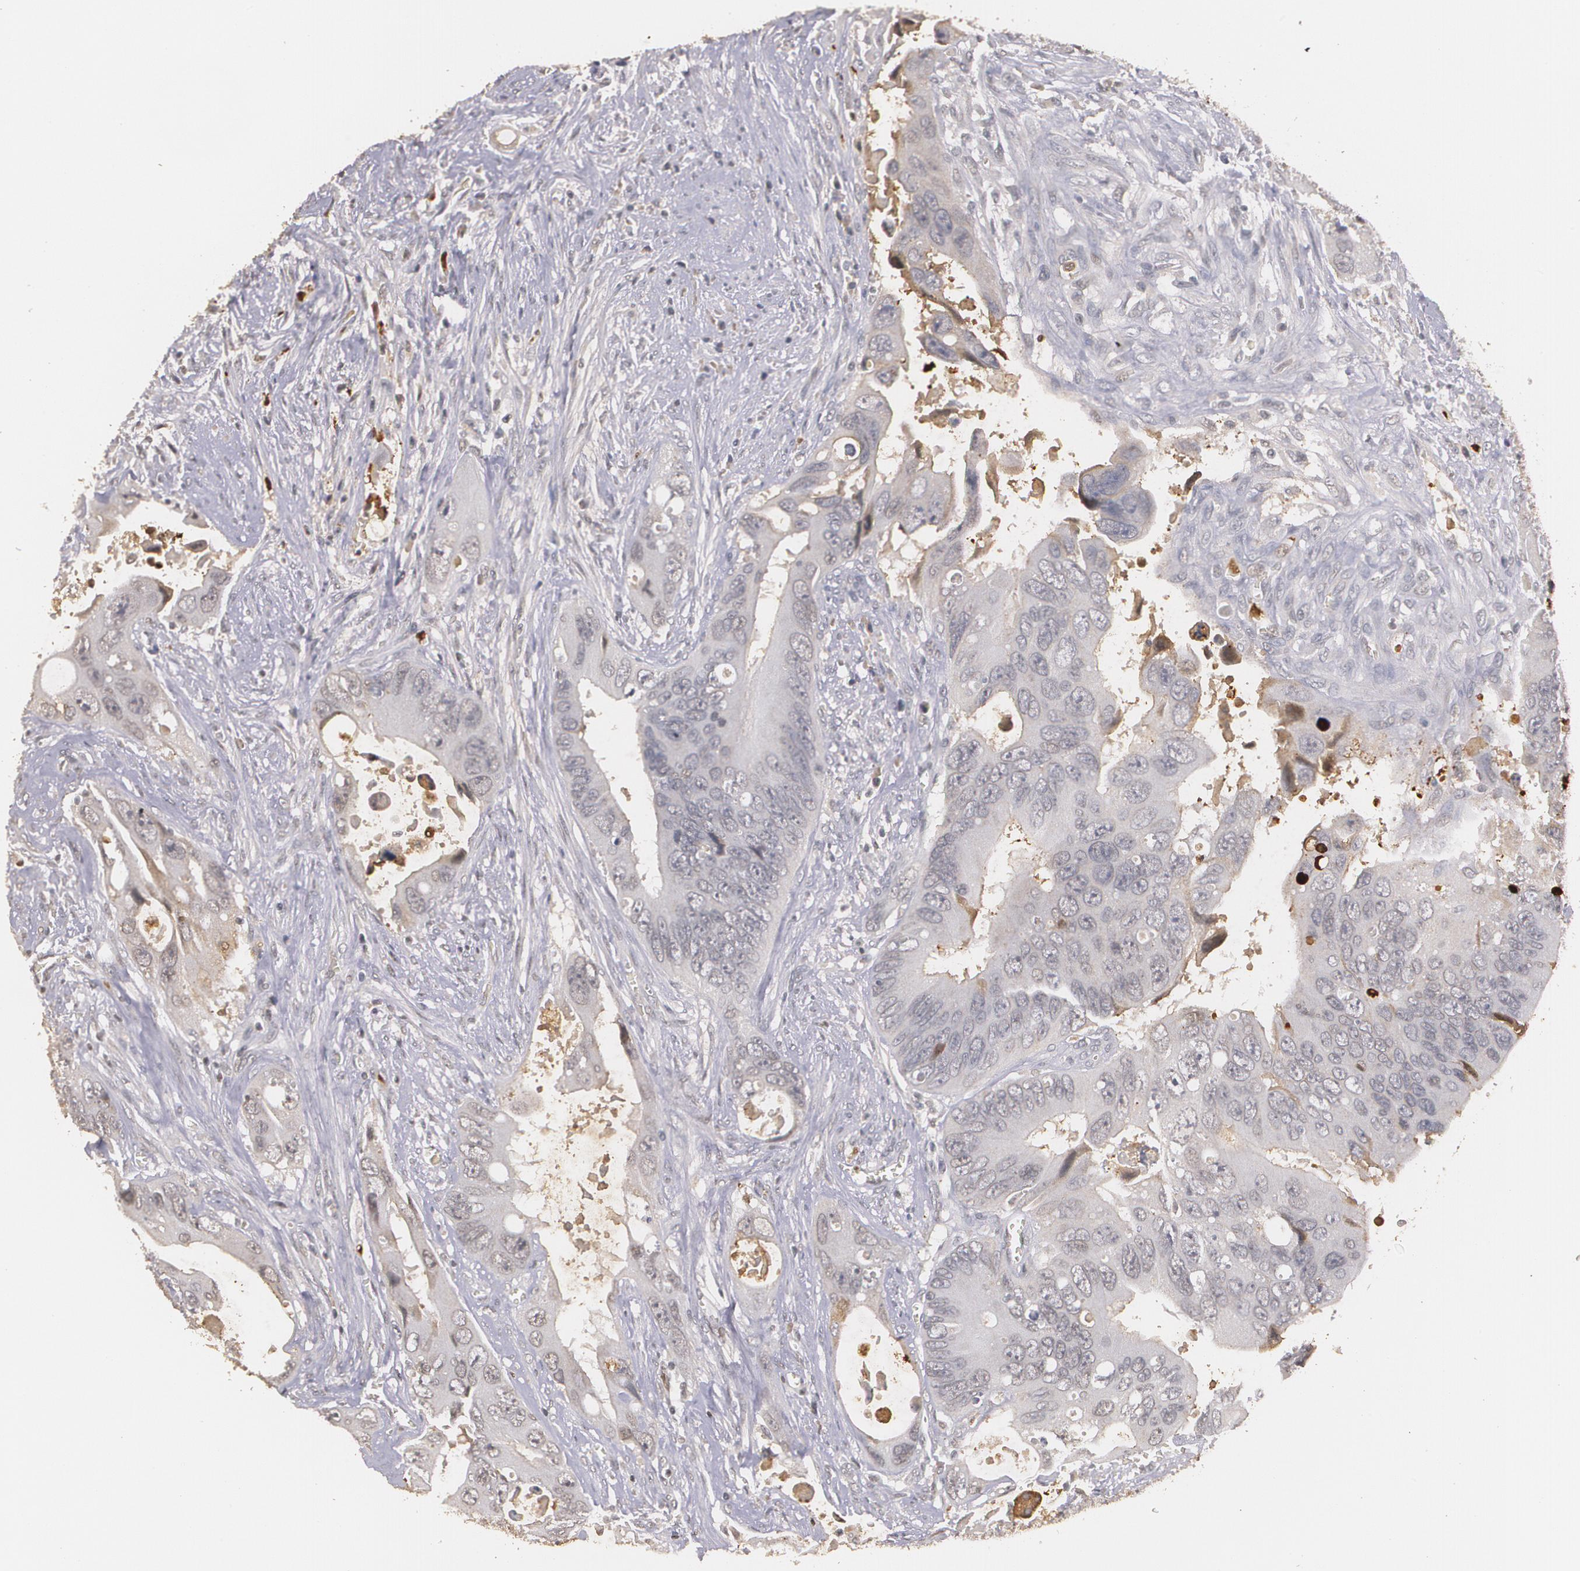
{"staining": {"intensity": "moderate", "quantity": "<25%", "location": "cytoplasmic/membranous"}, "tissue": "colorectal cancer", "cell_type": "Tumor cells", "image_type": "cancer", "snomed": [{"axis": "morphology", "description": "Adenocarcinoma, NOS"}, {"axis": "topography", "description": "Rectum"}], "caption": "Protein positivity by immunohistochemistry reveals moderate cytoplasmic/membranous staining in about <25% of tumor cells in adenocarcinoma (colorectal).", "gene": "PTS", "patient": {"sex": "male", "age": 70}}